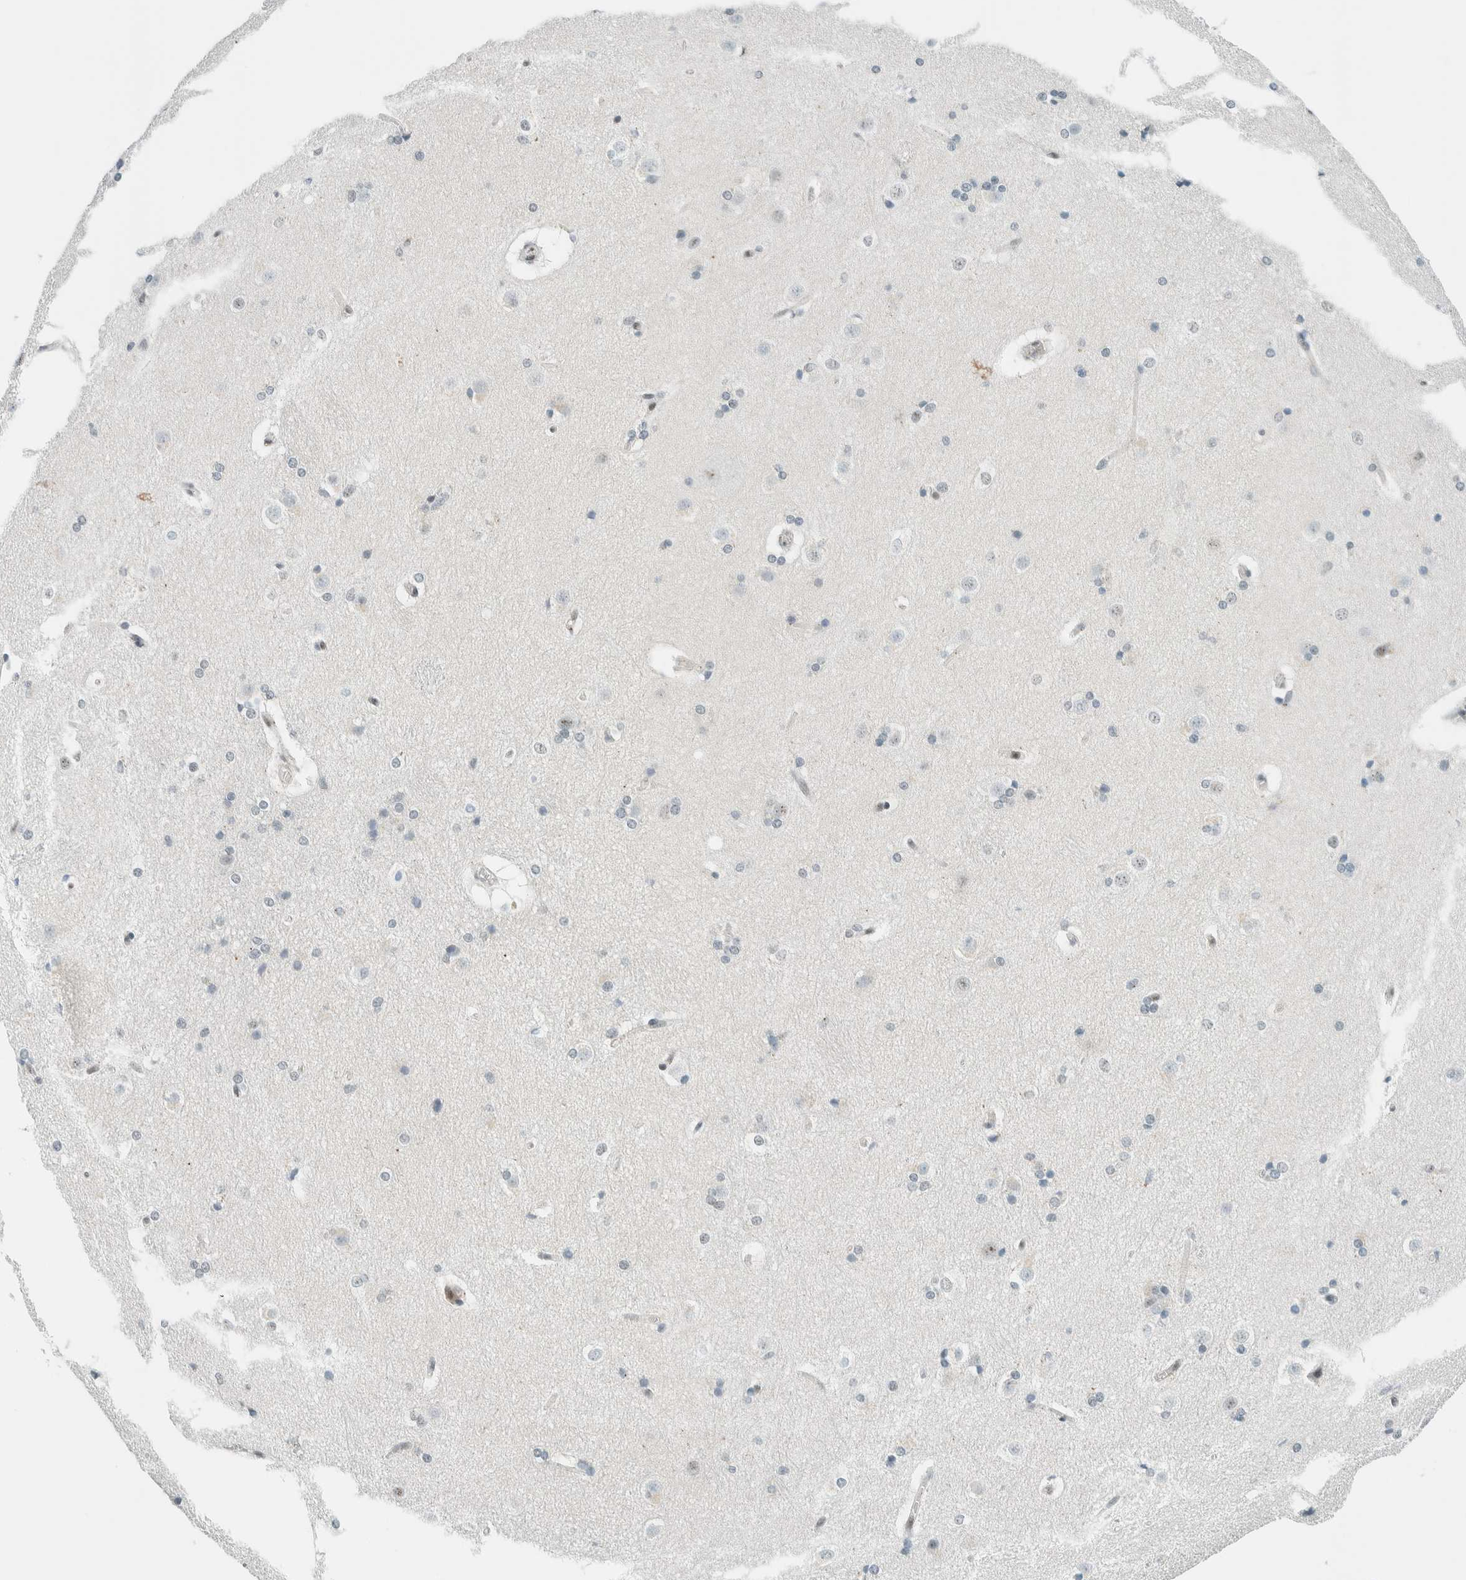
{"staining": {"intensity": "negative", "quantity": "none", "location": "none"}, "tissue": "caudate", "cell_type": "Glial cells", "image_type": "normal", "snomed": [{"axis": "morphology", "description": "Normal tissue, NOS"}, {"axis": "topography", "description": "Lateral ventricle wall"}], "caption": "DAB (3,3'-diaminobenzidine) immunohistochemical staining of benign caudate reveals no significant expression in glial cells.", "gene": "CYSRT1", "patient": {"sex": "female", "age": 19}}